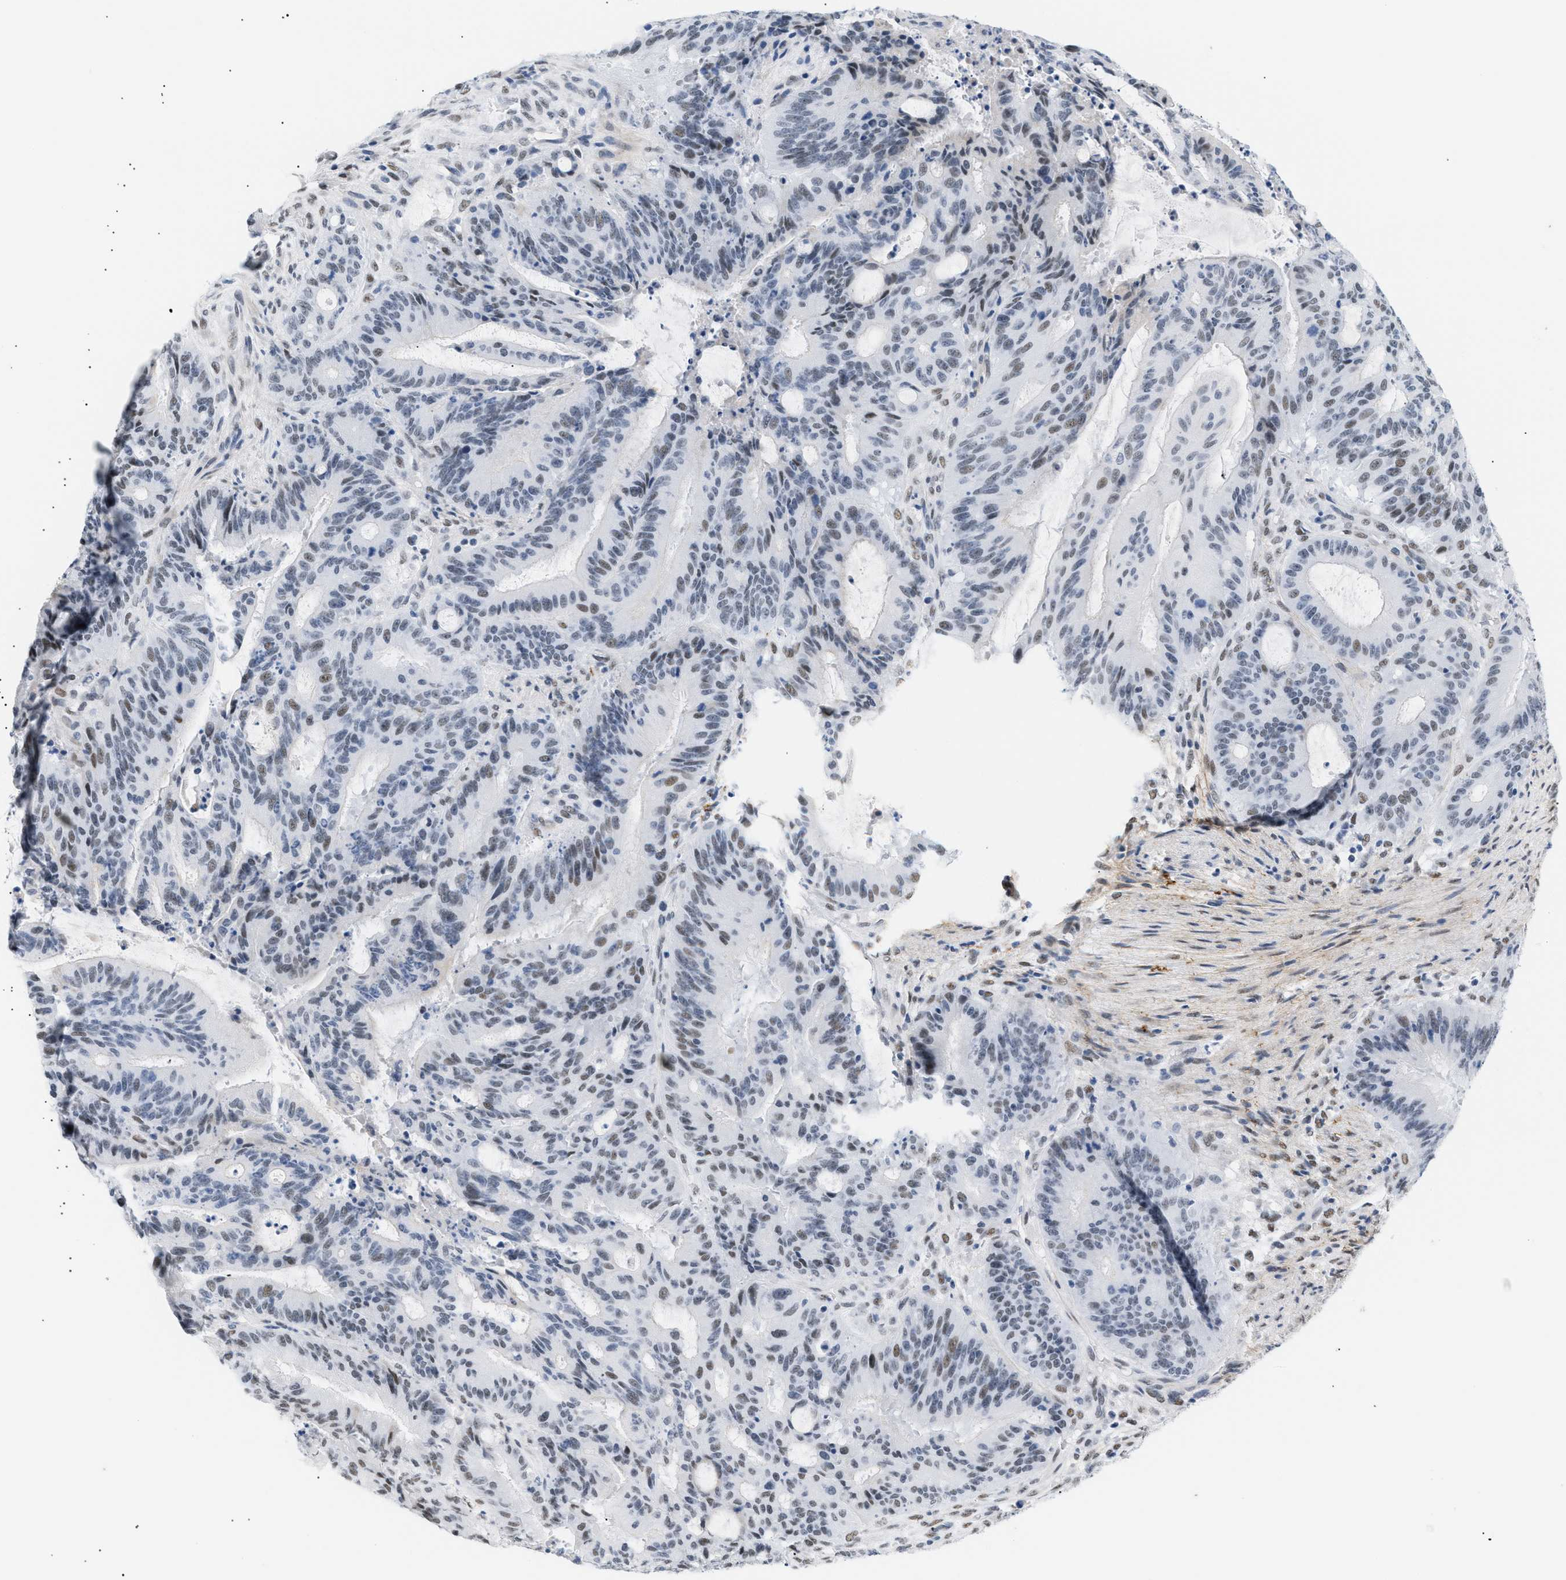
{"staining": {"intensity": "weak", "quantity": "25%-75%", "location": "nuclear"}, "tissue": "liver cancer", "cell_type": "Tumor cells", "image_type": "cancer", "snomed": [{"axis": "morphology", "description": "Normal tissue, NOS"}, {"axis": "morphology", "description": "Cholangiocarcinoma"}, {"axis": "topography", "description": "Liver"}, {"axis": "topography", "description": "Peripheral nerve tissue"}], "caption": "Tumor cells demonstrate low levels of weak nuclear staining in about 25%-75% of cells in cholangiocarcinoma (liver). (Brightfield microscopy of DAB IHC at high magnification).", "gene": "ELN", "patient": {"sex": "female", "age": 73}}